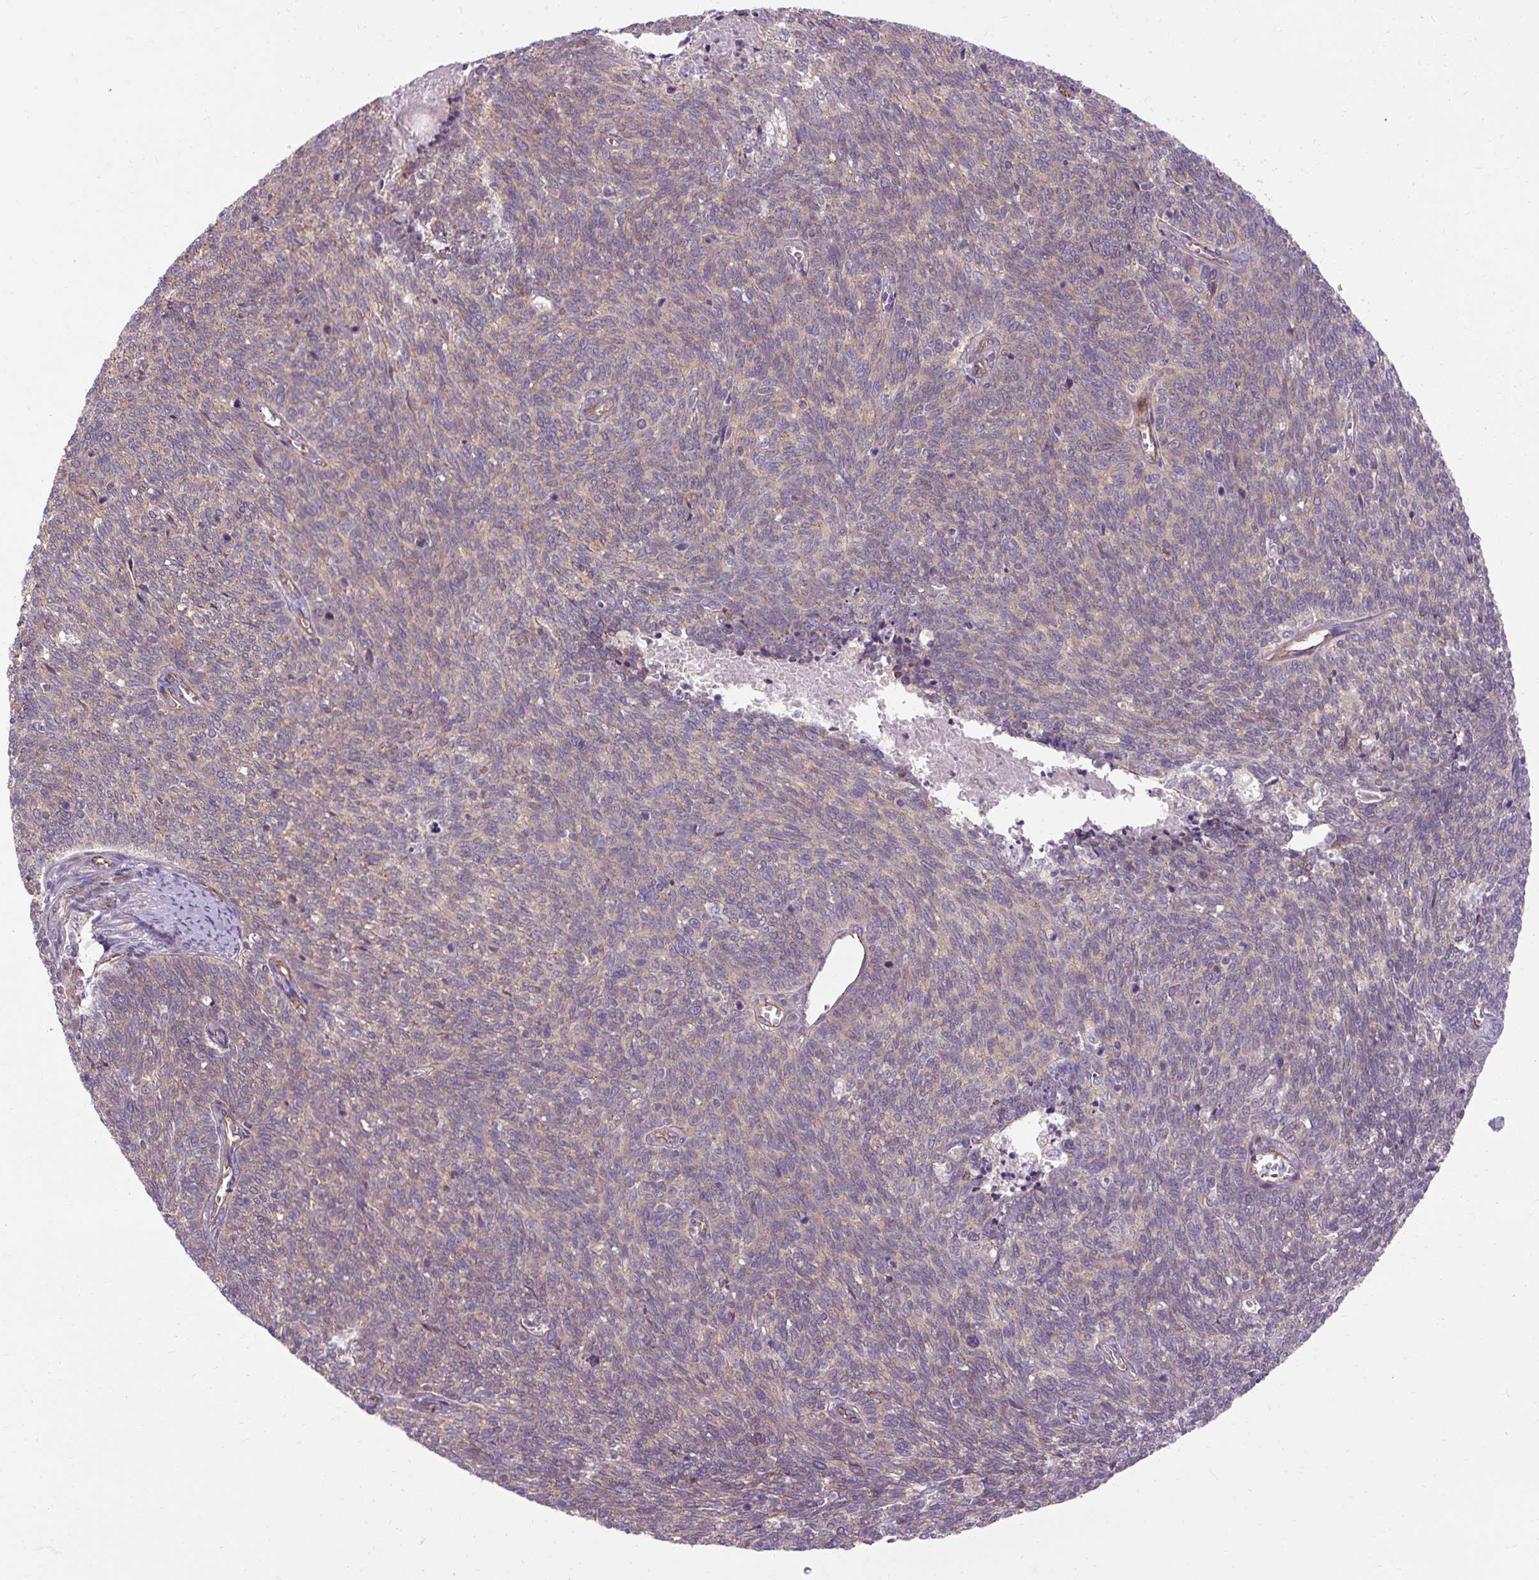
{"staining": {"intensity": "negative", "quantity": "none", "location": "none"}, "tissue": "cervical cancer", "cell_type": "Tumor cells", "image_type": "cancer", "snomed": [{"axis": "morphology", "description": "Squamous cell carcinoma, NOS"}, {"axis": "topography", "description": "Cervix"}], "caption": "A micrograph of human squamous cell carcinoma (cervical) is negative for staining in tumor cells.", "gene": "CCDC93", "patient": {"sex": "female", "age": 39}}